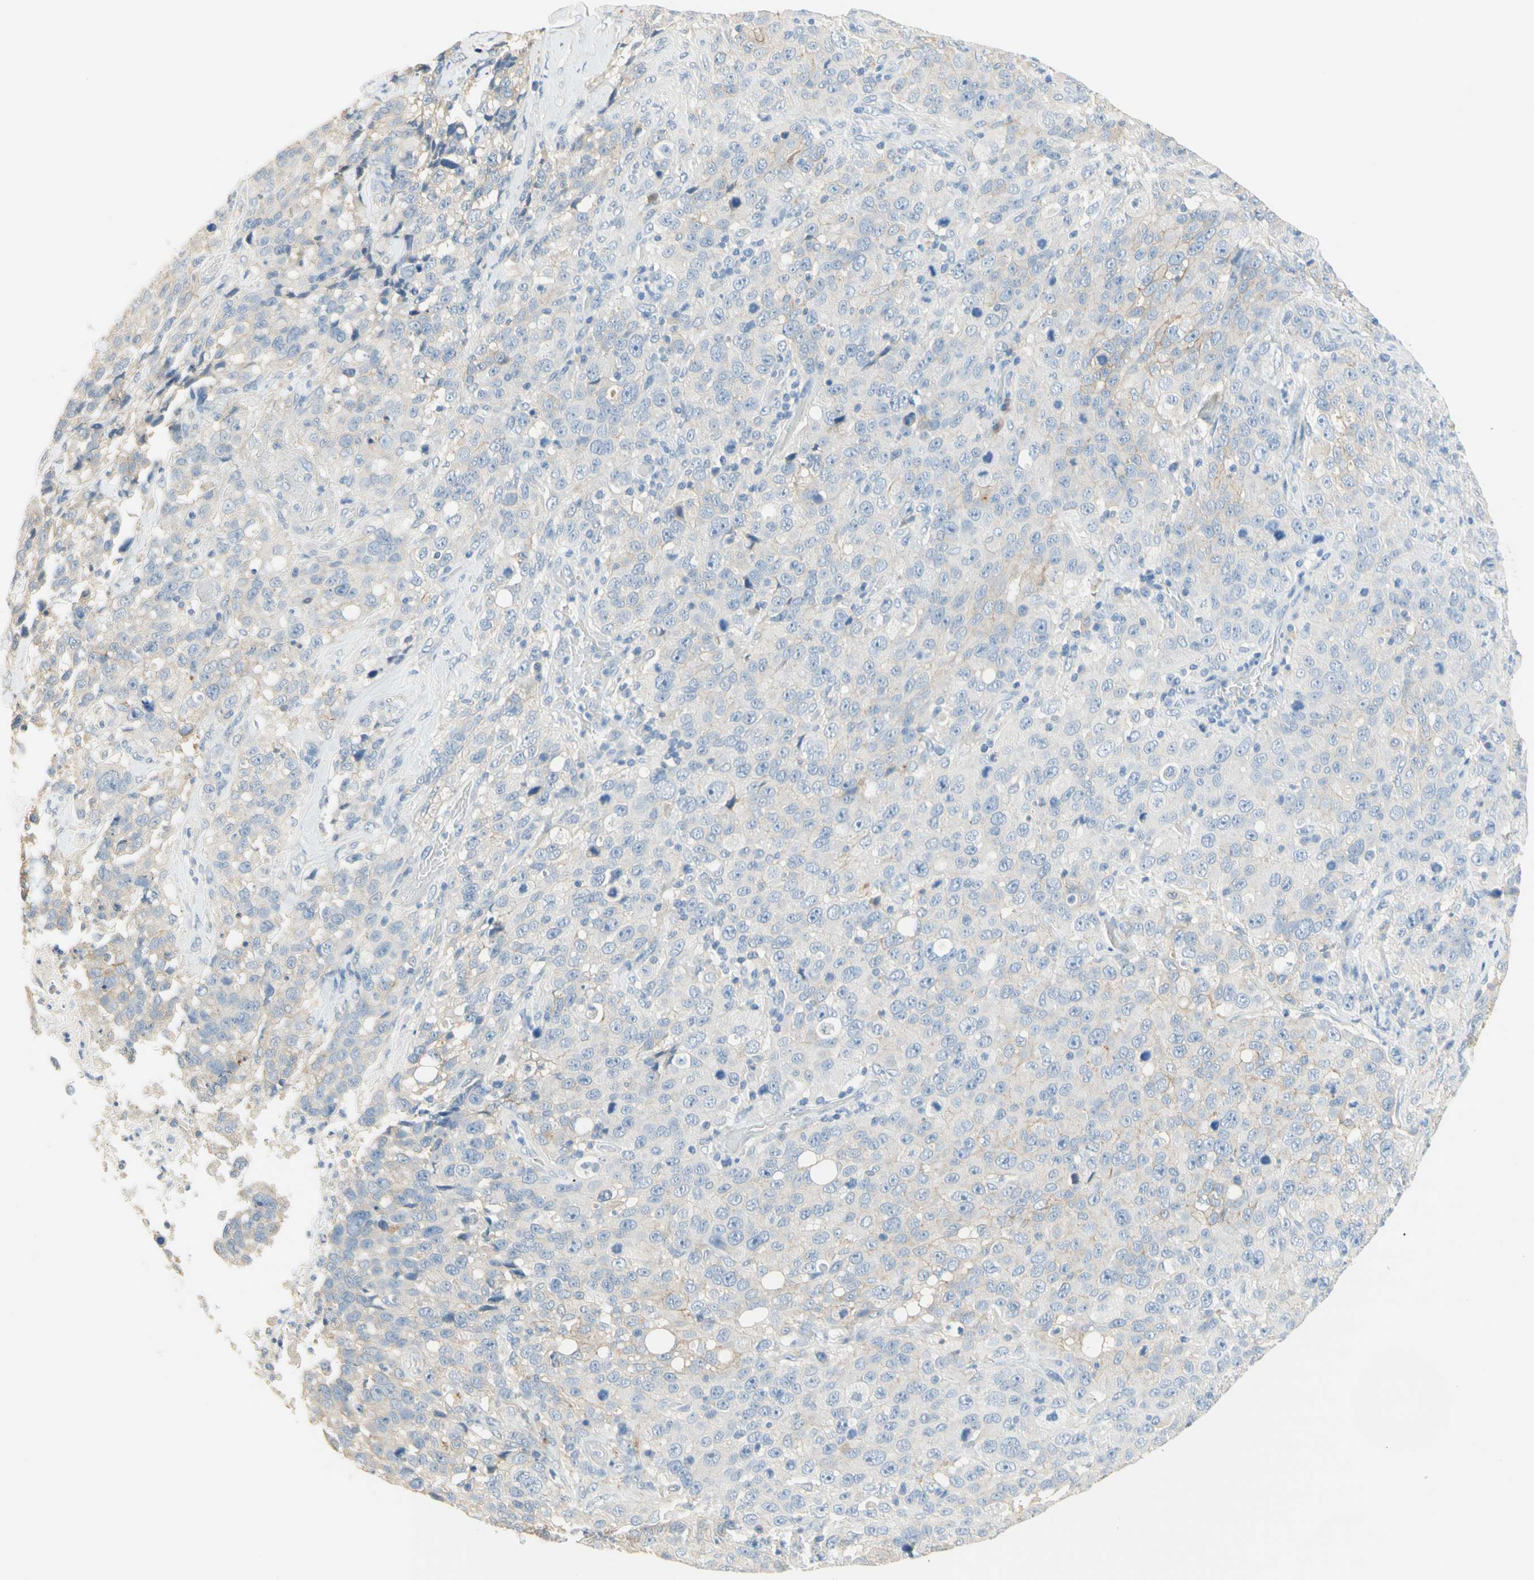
{"staining": {"intensity": "weak", "quantity": "<25%", "location": "cytoplasmic/membranous"}, "tissue": "stomach cancer", "cell_type": "Tumor cells", "image_type": "cancer", "snomed": [{"axis": "morphology", "description": "Normal tissue, NOS"}, {"axis": "morphology", "description": "Adenocarcinoma, NOS"}, {"axis": "topography", "description": "Stomach"}], "caption": "This is an immunohistochemistry (IHC) micrograph of stomach cancer. There is no staining in tumor cells.", "gene": "NECTIN4", "patient": {"sex": "male", "age": 48}}